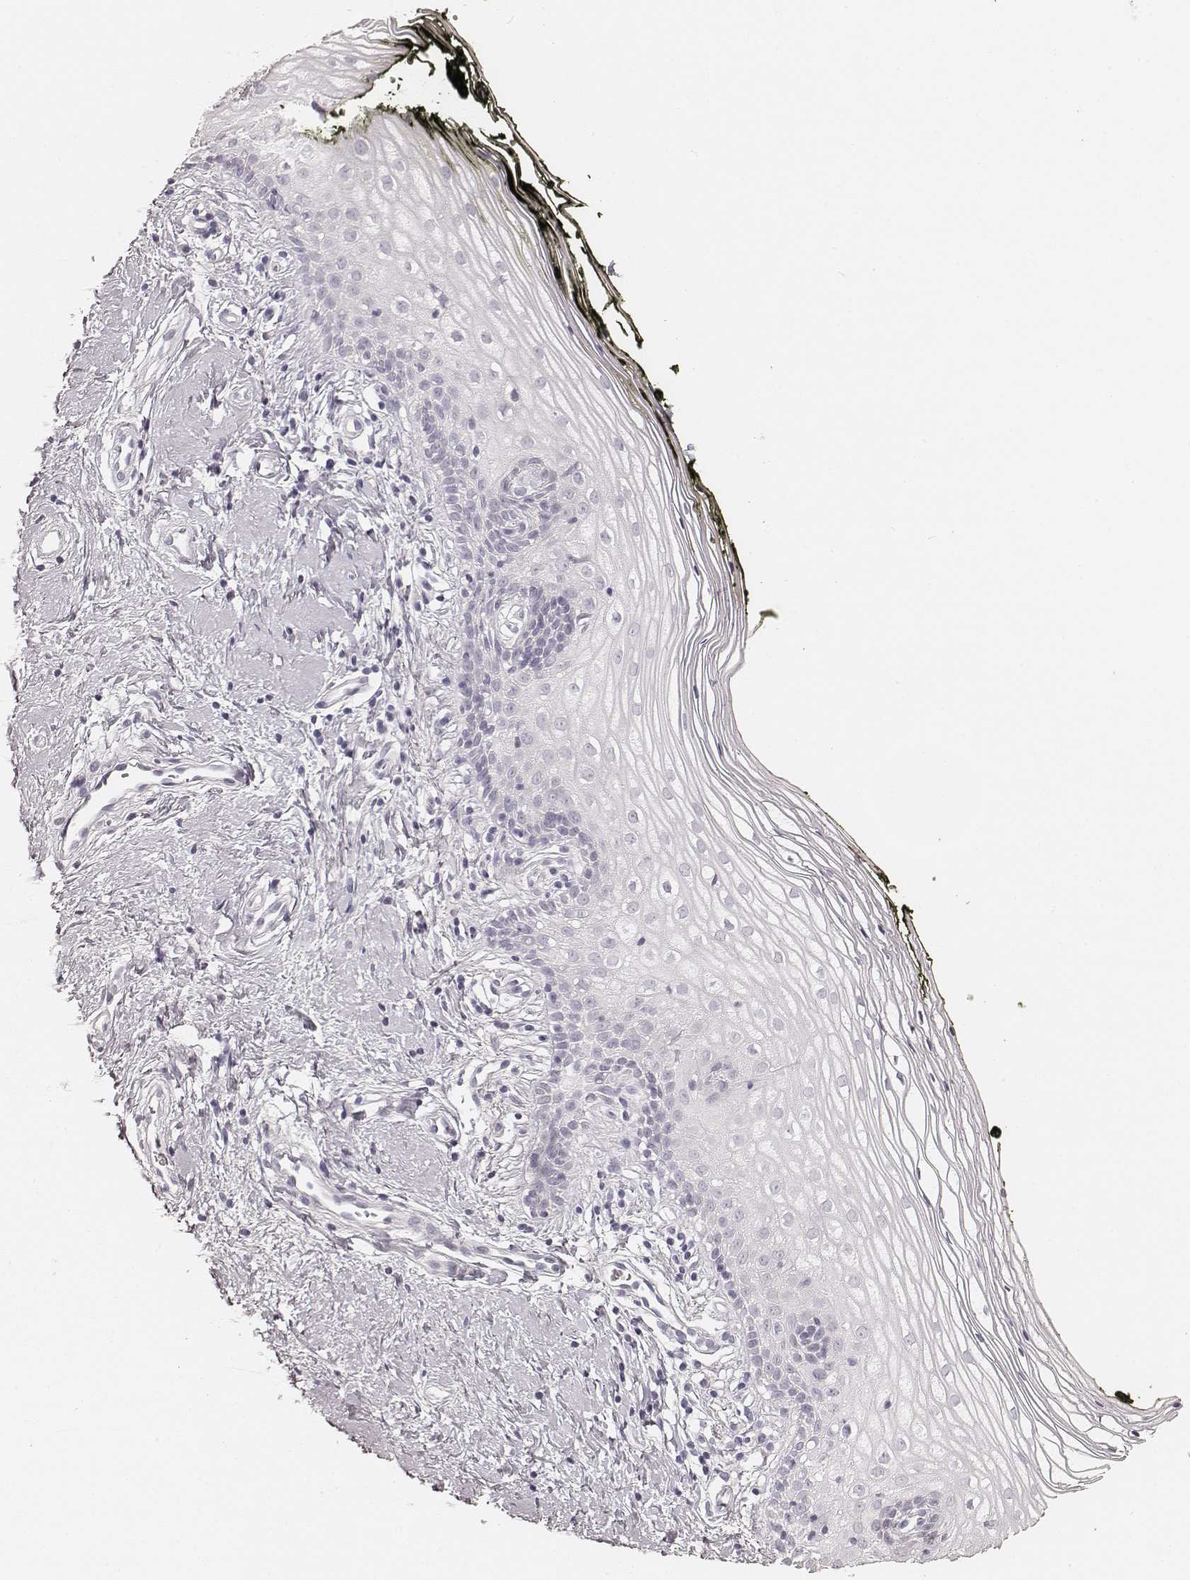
{"staining": {"intensity": "negative", "quantity": "none", "location": "none"}, "tissue": "vagina", "cell_type": "Squamous epithelial cells", "image_type": "normal", "snomed": [{"axis": "morphology", "description": "Normal tissue, NOS"}, {"axis": "topography", "description": "Vagina"}], "caption": "Squamous epithelial cells show no significant expression in unremarkable vagina. (Stains: DAB immunohistochemistry with hematoxylin counter stain, Microscopy: brightfield microscopy at high magnification).", "gene": "HNF4G", "patient": {"sex": "female", "age": 47}}